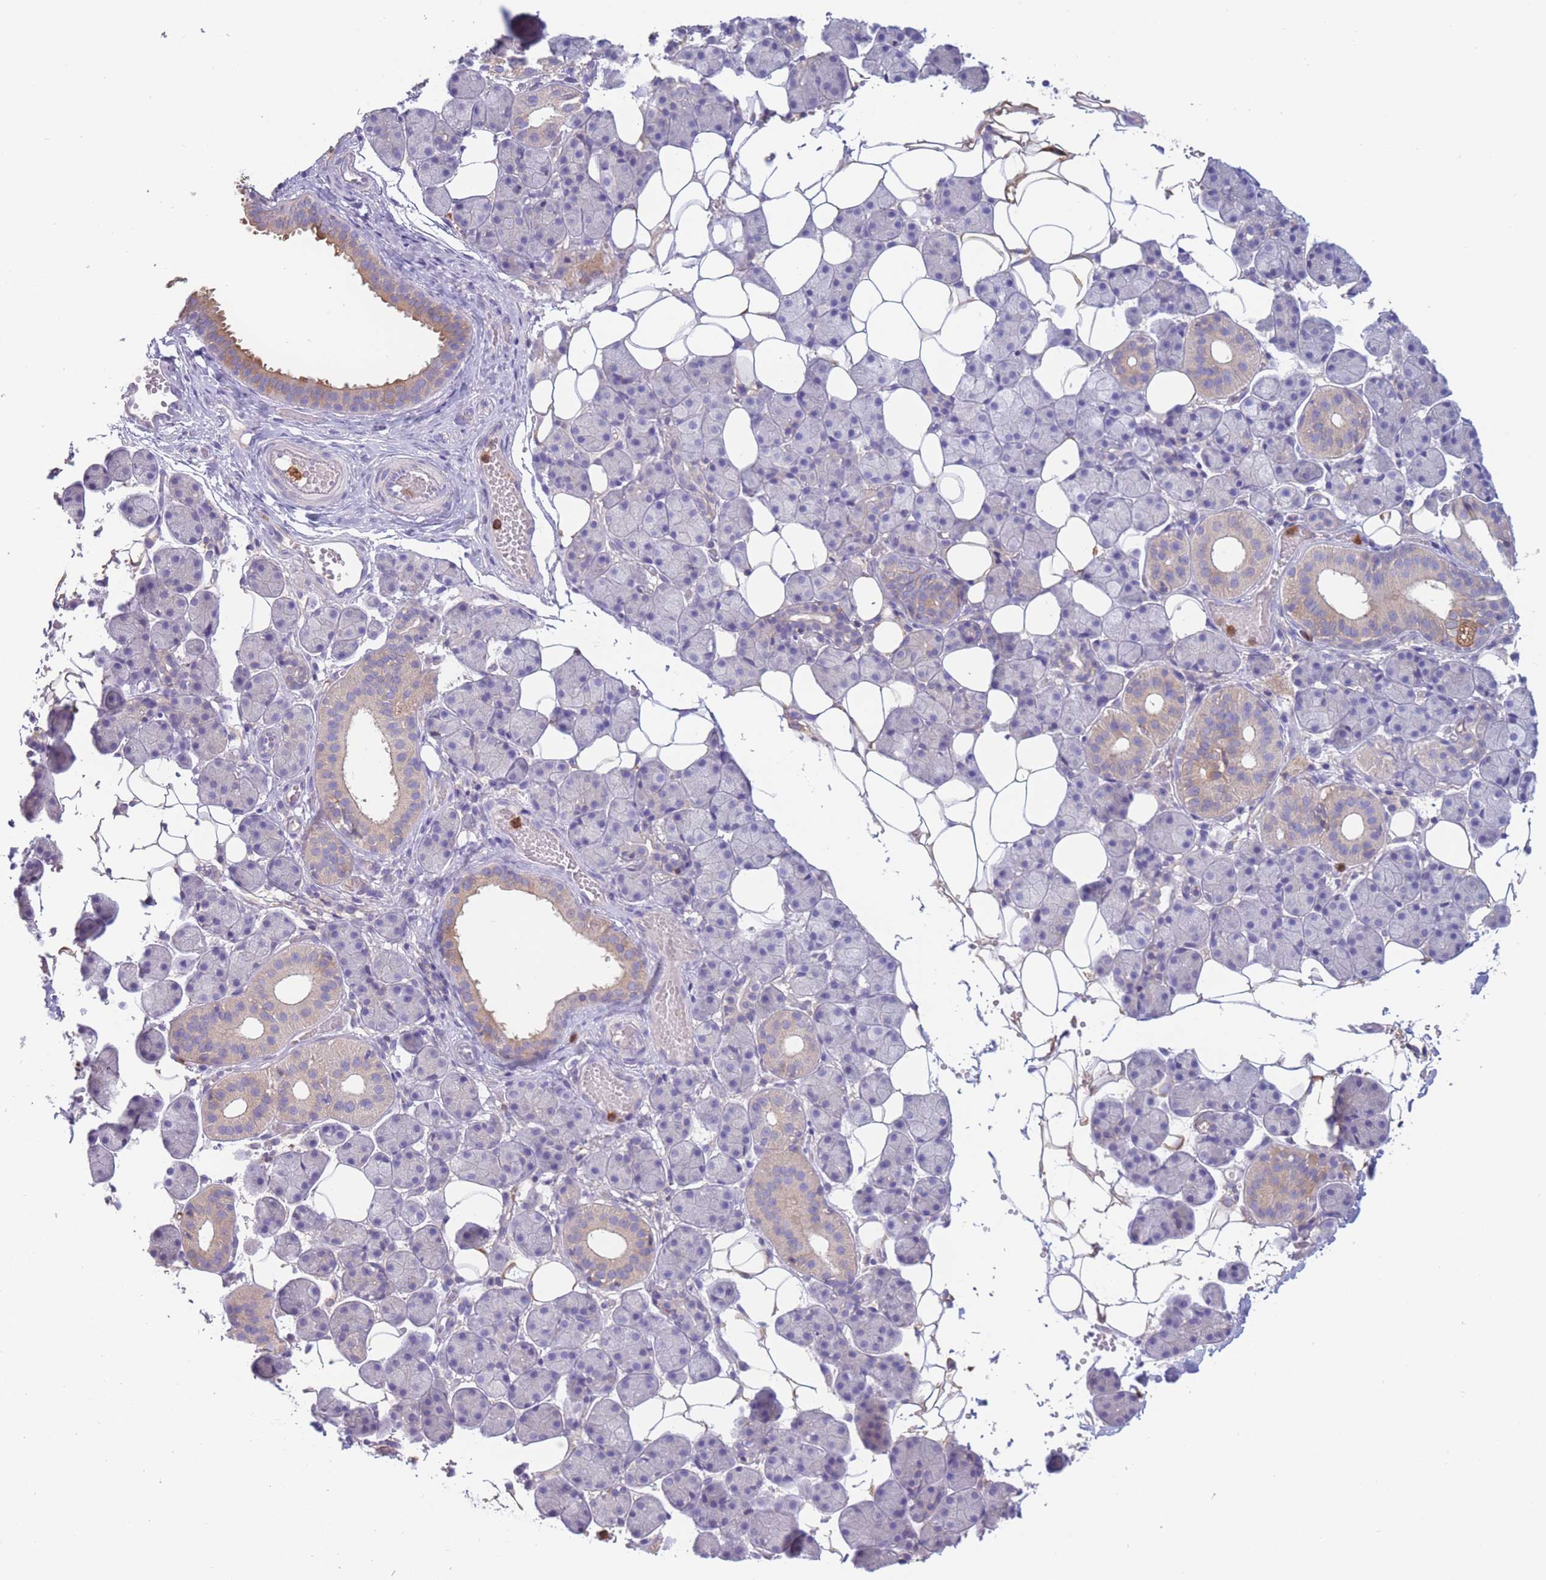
{"staining": {"intensity": "moderate", "quantity": "<25%", "location": "cytoplasmic/membranous"}, "tissue": "salivary gland", "cell_type": "Glandular cells", "image_type": "normal", "snomed": [{"axis": "morphology", "description": "Normal tissue, NOS"}, {"axis": "topography", "description": "Salivary gland"}], "caption": "Salivary gland stained with a brown dye displays moderate cytoplasmic/membranous positive expression in about <25% of glandular cells.", "gene": "ST3GAL4", "patient": {"sex": "female", "age": 33}}